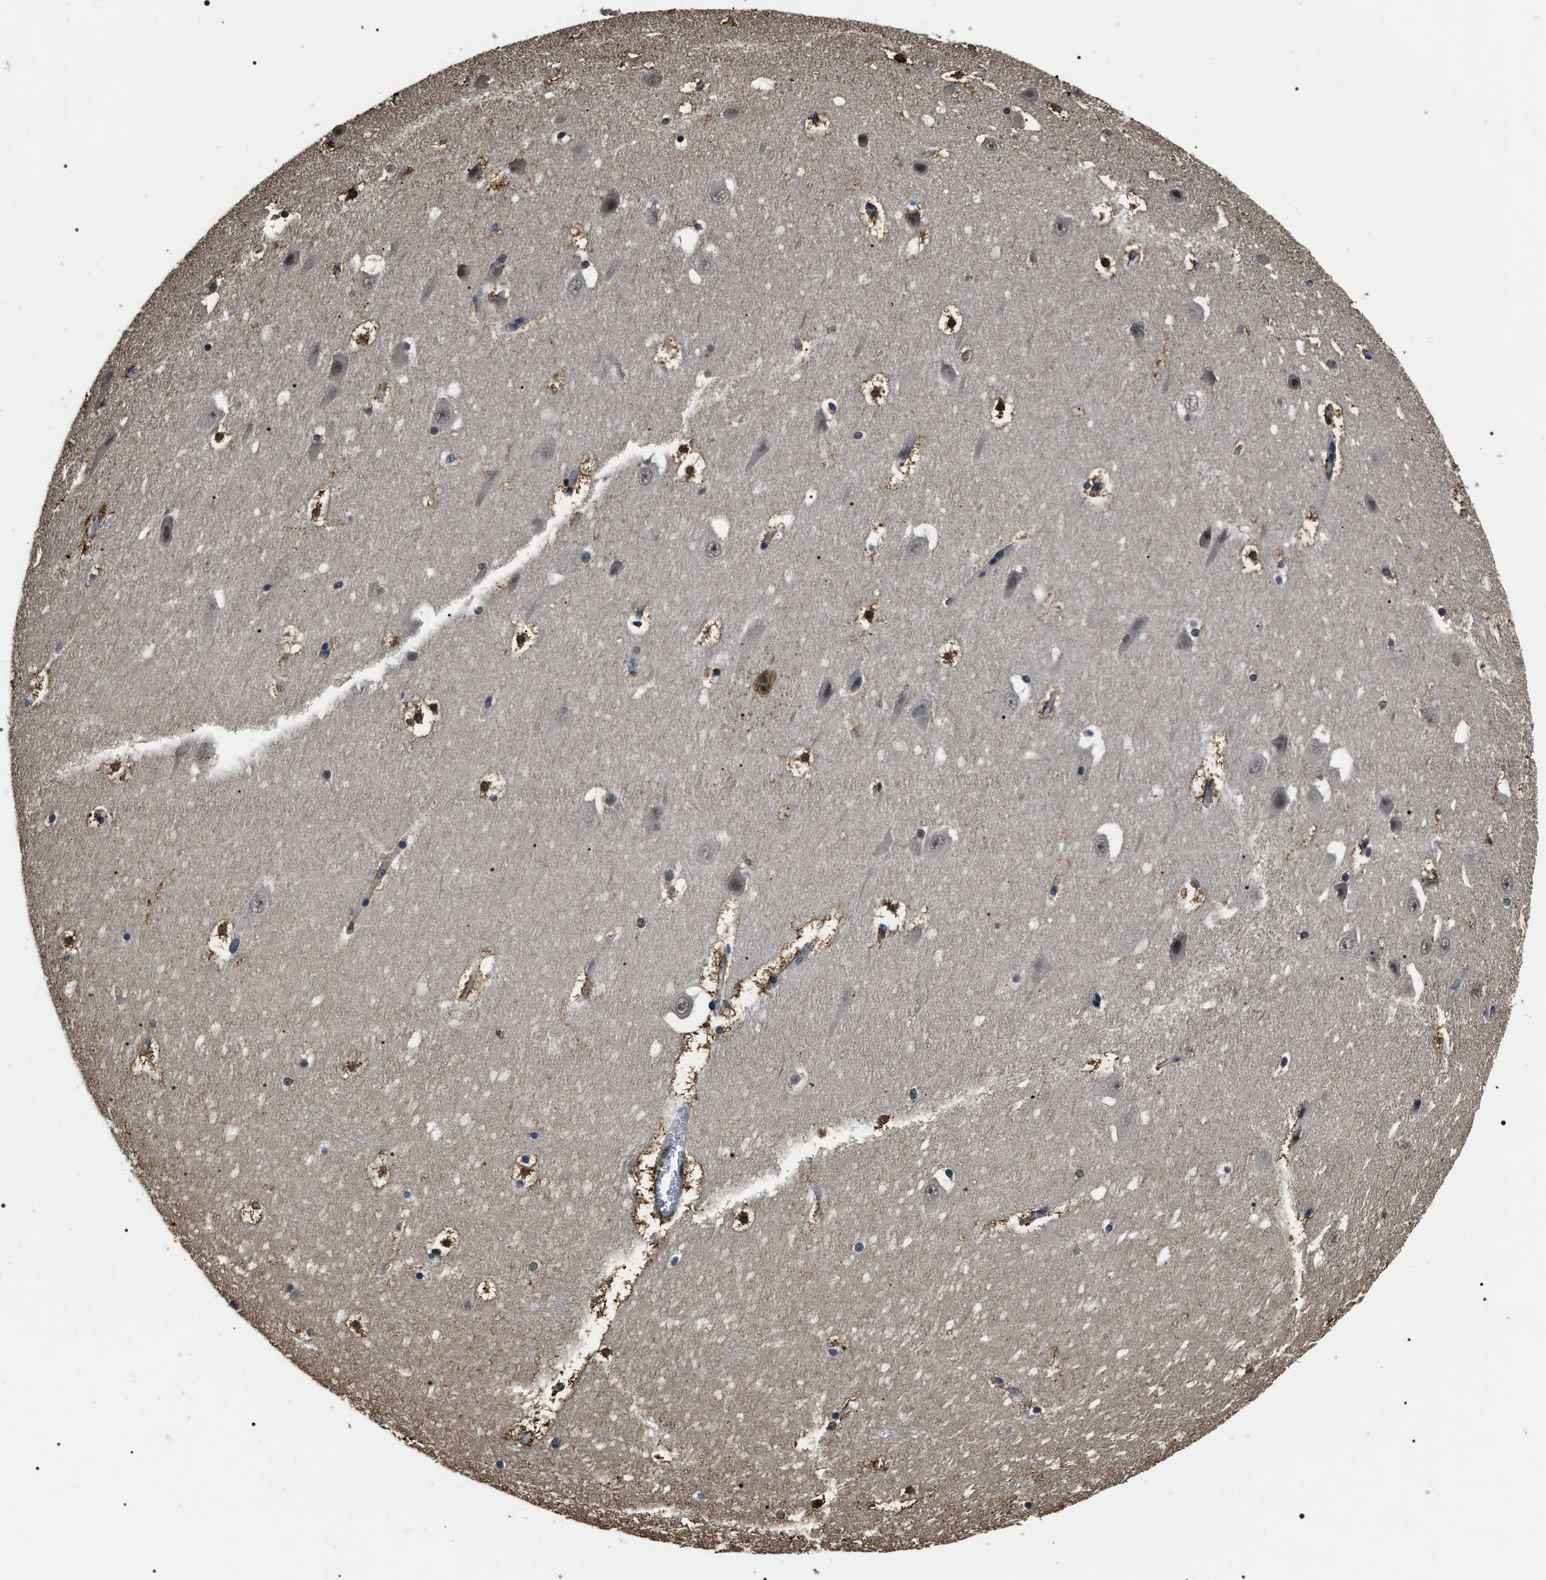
{"staining": {"intensity": "moderate", "quantity": "<25%", "location": "cytoplasmic/membranous,nuclear"}, "tissue": "hippocampus", "cell_type": "Glial cells", "image_type": "normal", "snomed": [{"axis": "morphology", "description": "Normal tissue, NOS"}, {"axis": "topography", "description": "Hippocampus"}], "caption": "DAB (3,3'-diaminobenzidine) immunohistochemical staining of unremarkable human hippocampus demonstrates moderate cytoplasmic/membranous,nuclear protein positivity in about <25% of glial cells.", "gene": "ARHGAP22", "patient": {"sex": "male", "age": 45}}